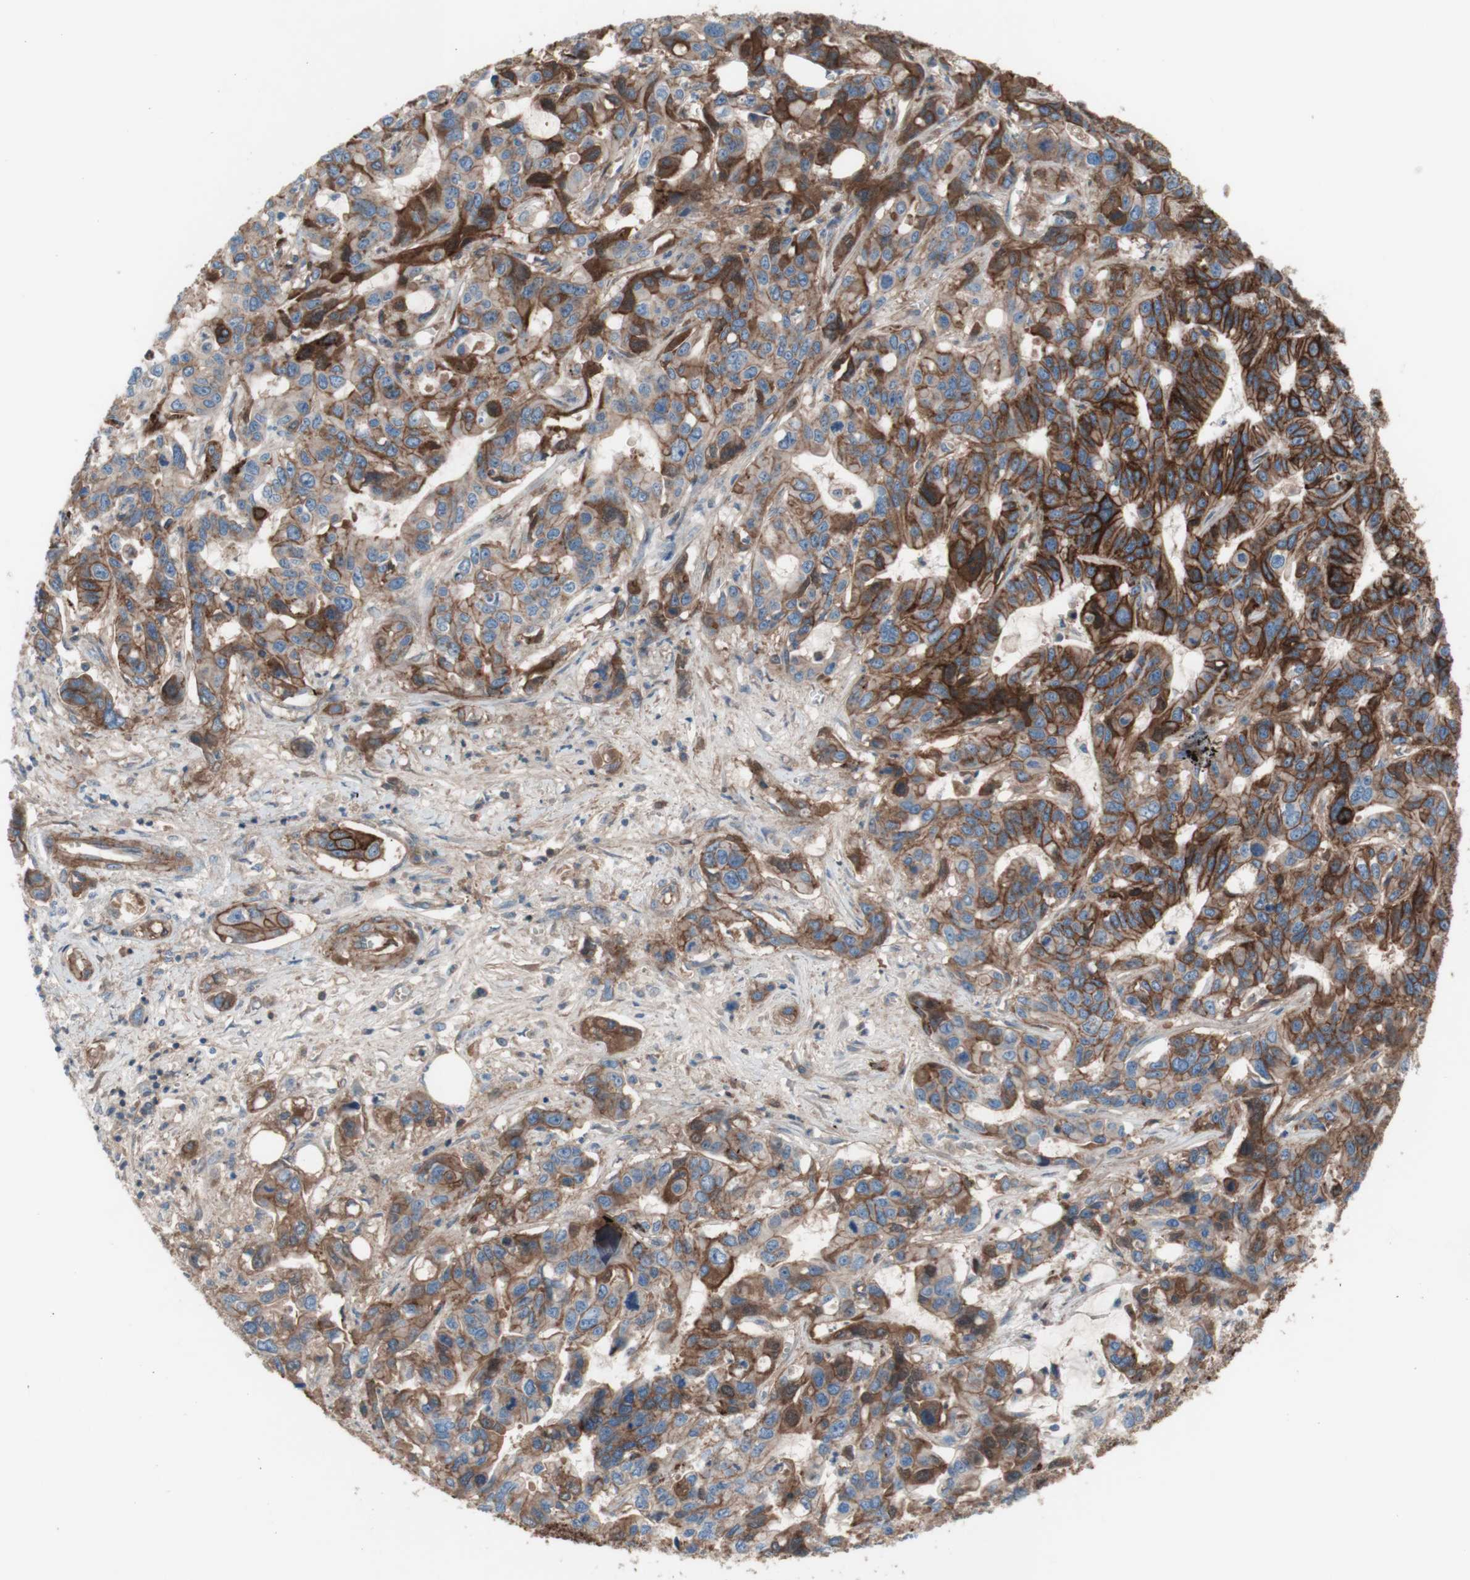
{"staining": {"intensity": "moderate", "quantity": ">75%", "location": "cytoplasmic/membranous"}, "tissue": "liver cancer", "cell_type": "Tumor cells", "image_type": "cancer", "snomed": [{"axis": "morphology", "description": "Cholangiocarcinoma"}, {"axis": "topography", "description": "Liver"}], "caption": "Liver cancer was stained to show a protein in brown. There is medium levels of moderate cytoplasmic/membranous positivity in approximately >75% of tumor cells.", "gene": "CD46", "patient": {"sex": "female", "age": 65}}